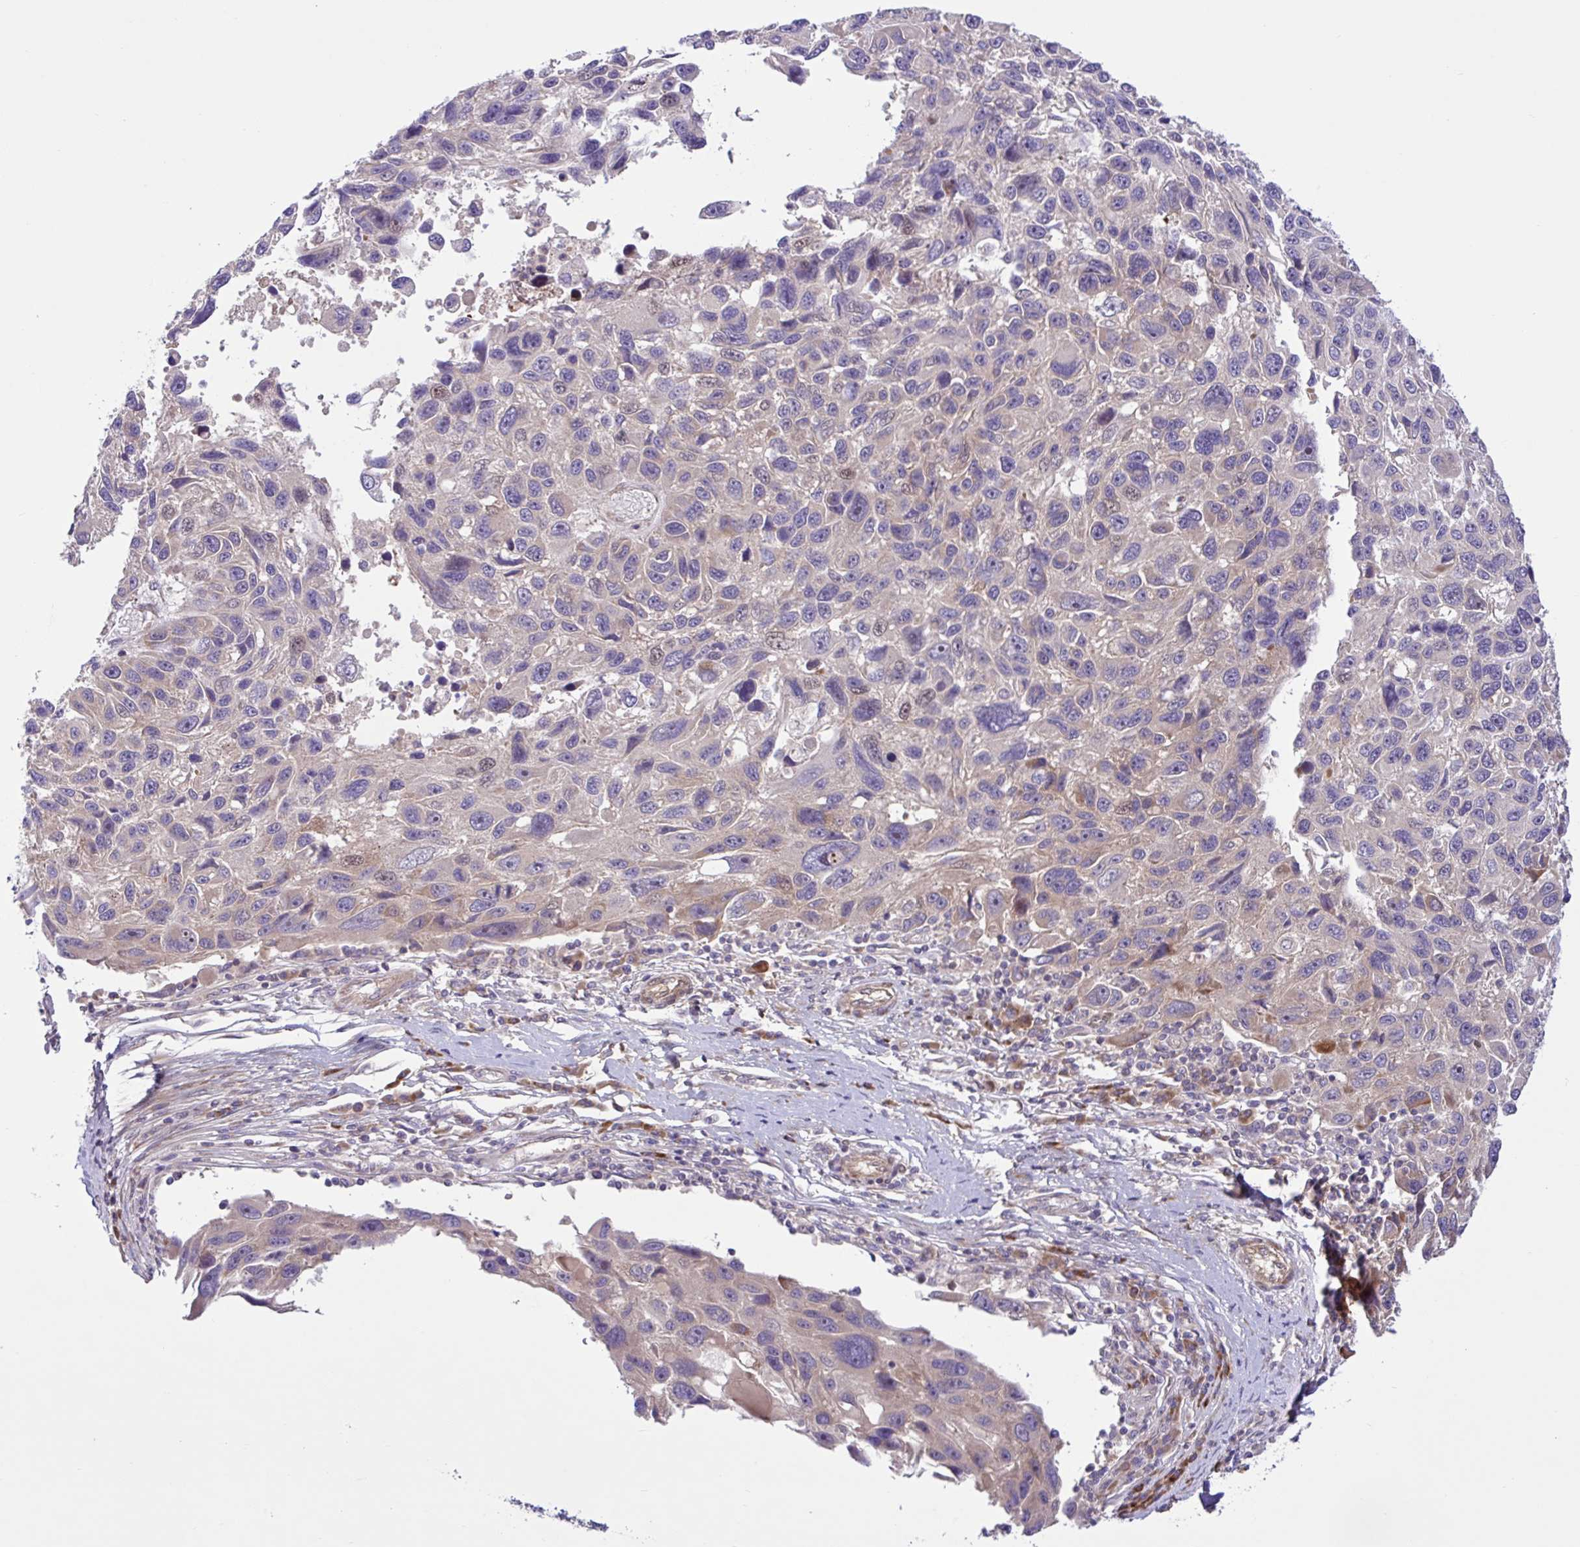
{"staining": {"intensity": "weak", "quantity": "<25%", "location": "cytoplasmic/membranous"}, "tissue": "melanoma", "cell_type": "Tumor cells", "image_type": "cancer", "snomed": [{"axis": "morphology", "description": "Malignant melanoma, NOS"}, {"axis": "topography", "description": "Skin"}], "caption": "The image reveals no significant positivity in tumor cells of melanoma. (Brightfield microscopy of DAB (3,3'-diaminobenzidine) immunohistochemistry (IHC) at high magnification).", "gene": "NTPCR", "patient": {"sex": "male", "age": 53}}